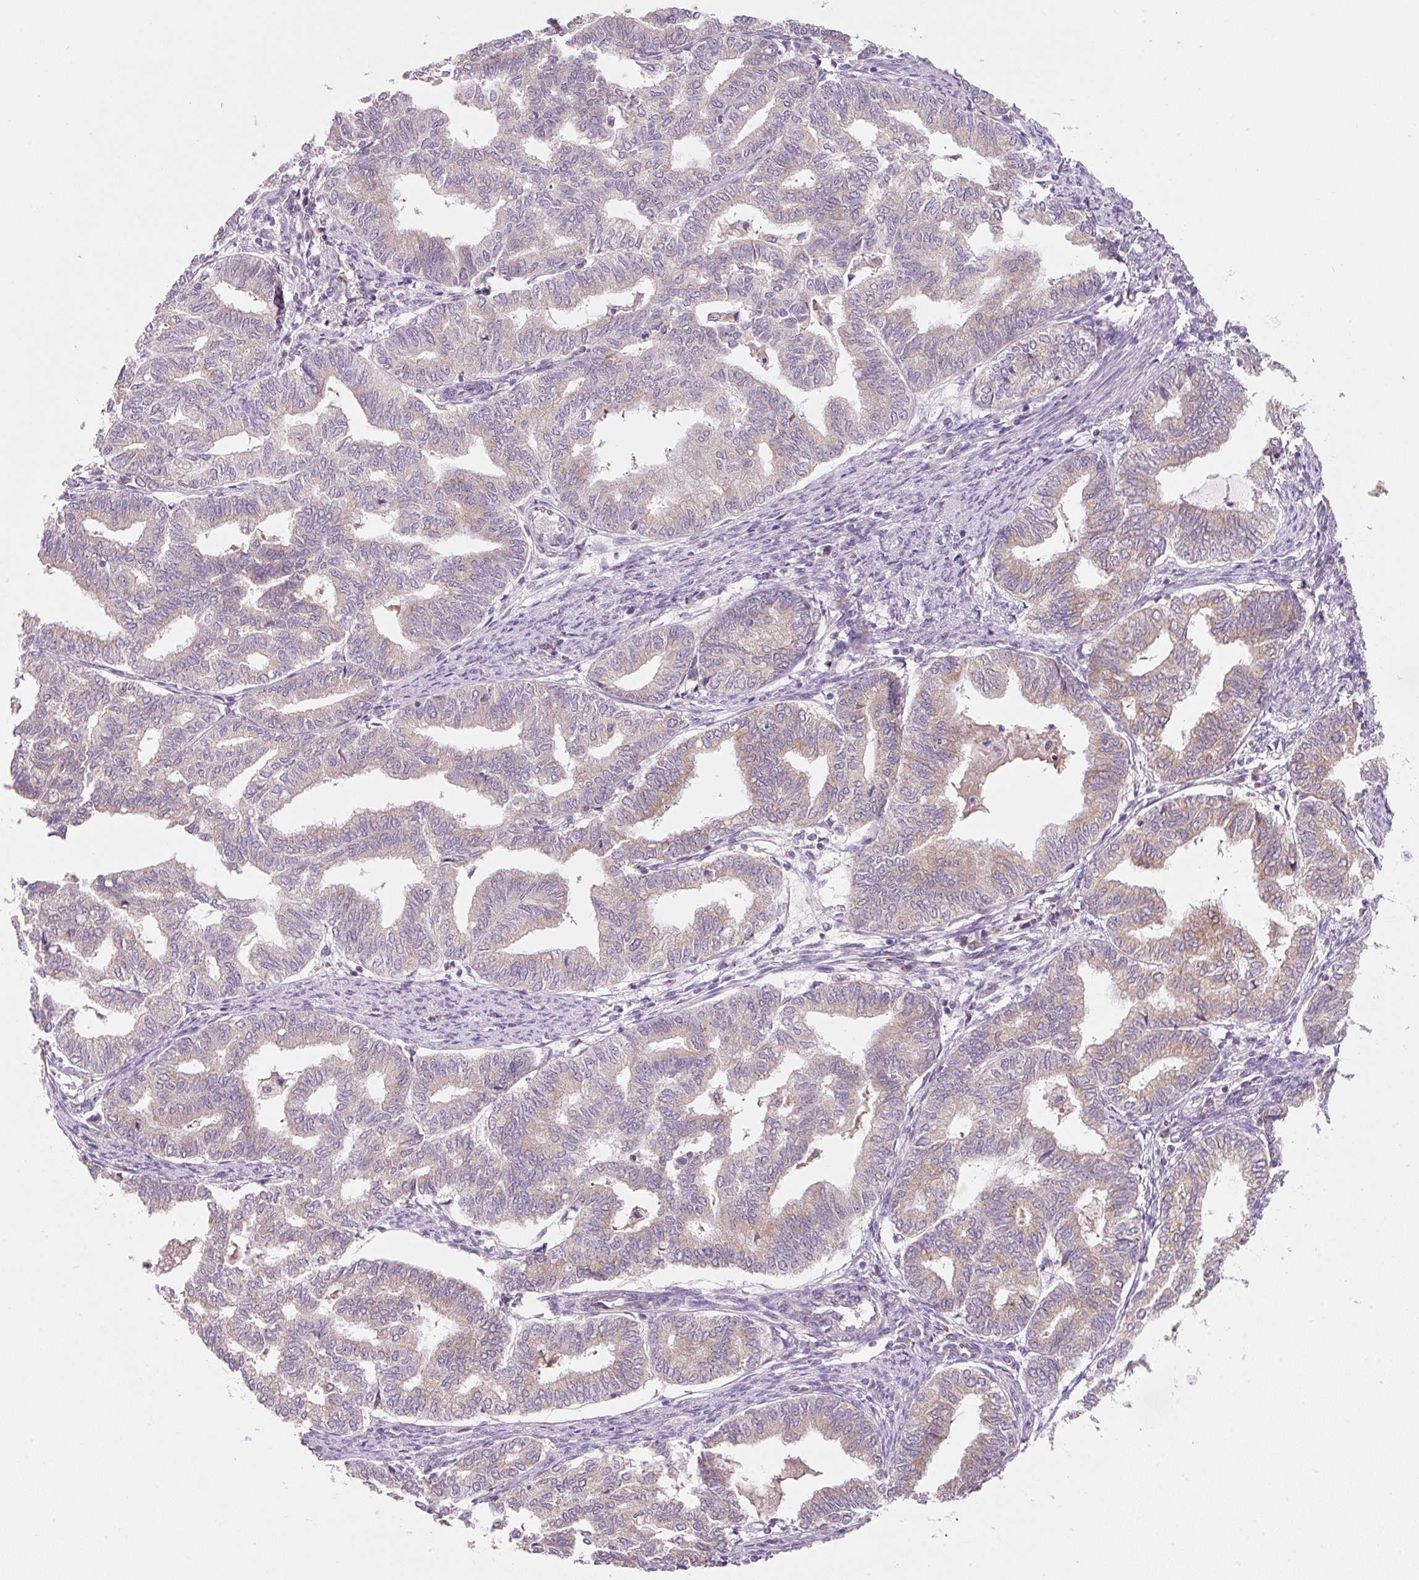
{"staining": {"intensity": "weak", "quantity": "<25%", "location": "cytoplasmic/membranous"}, "tissue": "endometrial cancer", "cell_type": "Tumor cells", "image_type": "cancer", "snomed": [{"axis": "morphology", "description": "Adenocarcinoma, NOS"}, {"axis": "topography", "description": "Endometrium"}], "caption": "IHC histopathology image of human adenocarcinoma (endometrial) stained for a protein (brown), which shows no expression in tumor cells.", "gene": "FAM78B", "patient": {"sex": "female", "age": 79}}